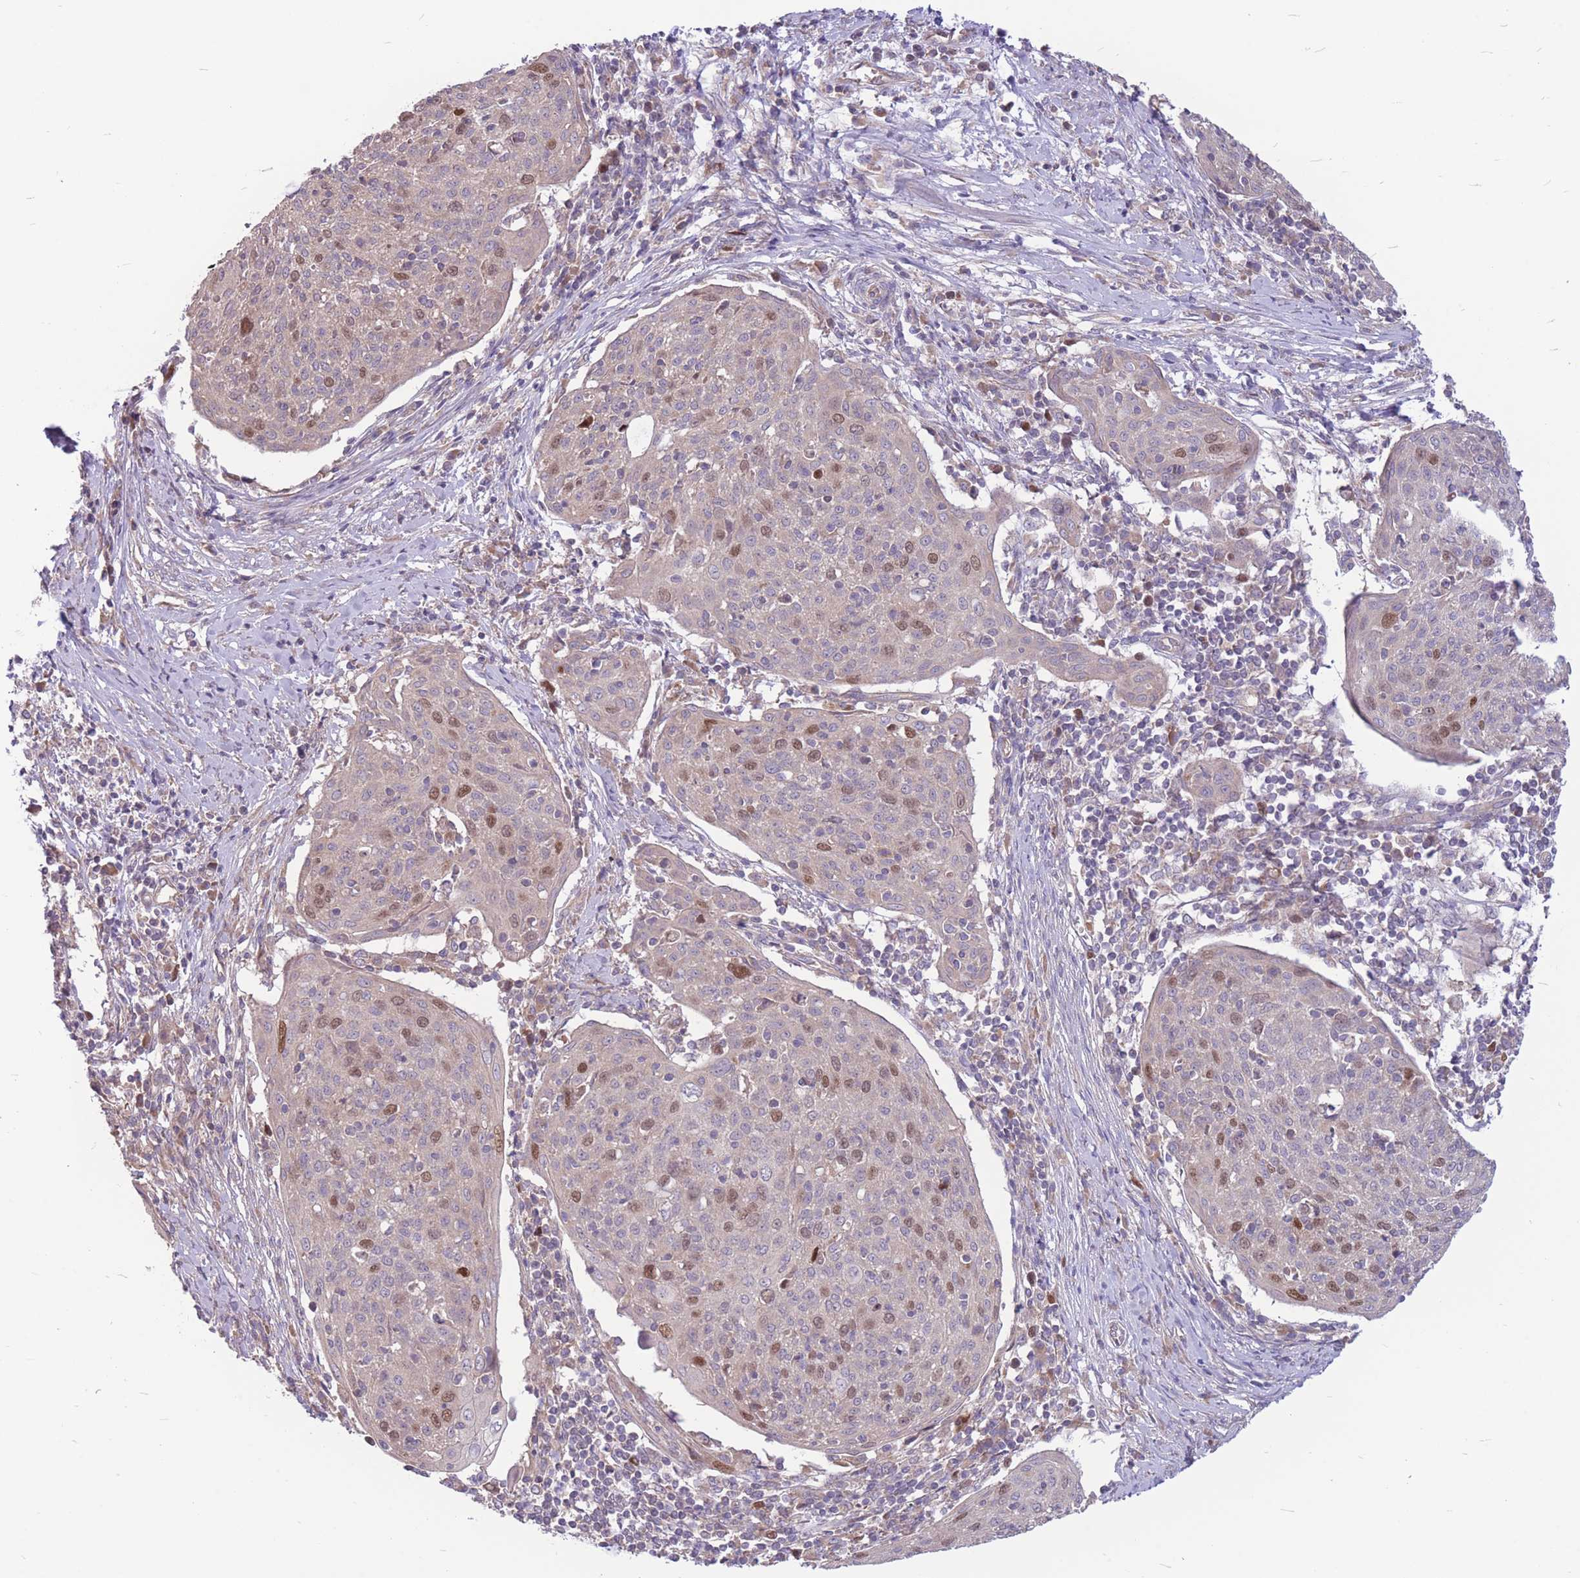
{"staining": {"intensity": "moderate", "quantity": "<25%", "location": "nuclear"}, "tissue": "cervical cancer", "cell_type": "Tumor cells", "image_type": "cancer", "snomed": [{"axis": "morphology", "description": "Squamous cell carcinoma, NOS"}, {"axis": "topography", "description": "Cervix"}], "caption": "Squamous cell carcinoma (cervical) stained for a protein (brown) reveals moderate nuclear positive positivity in approximately <25% of tumor cells.", "gene": "GMNN", "patient": {"sex": "female", "age": 67}}